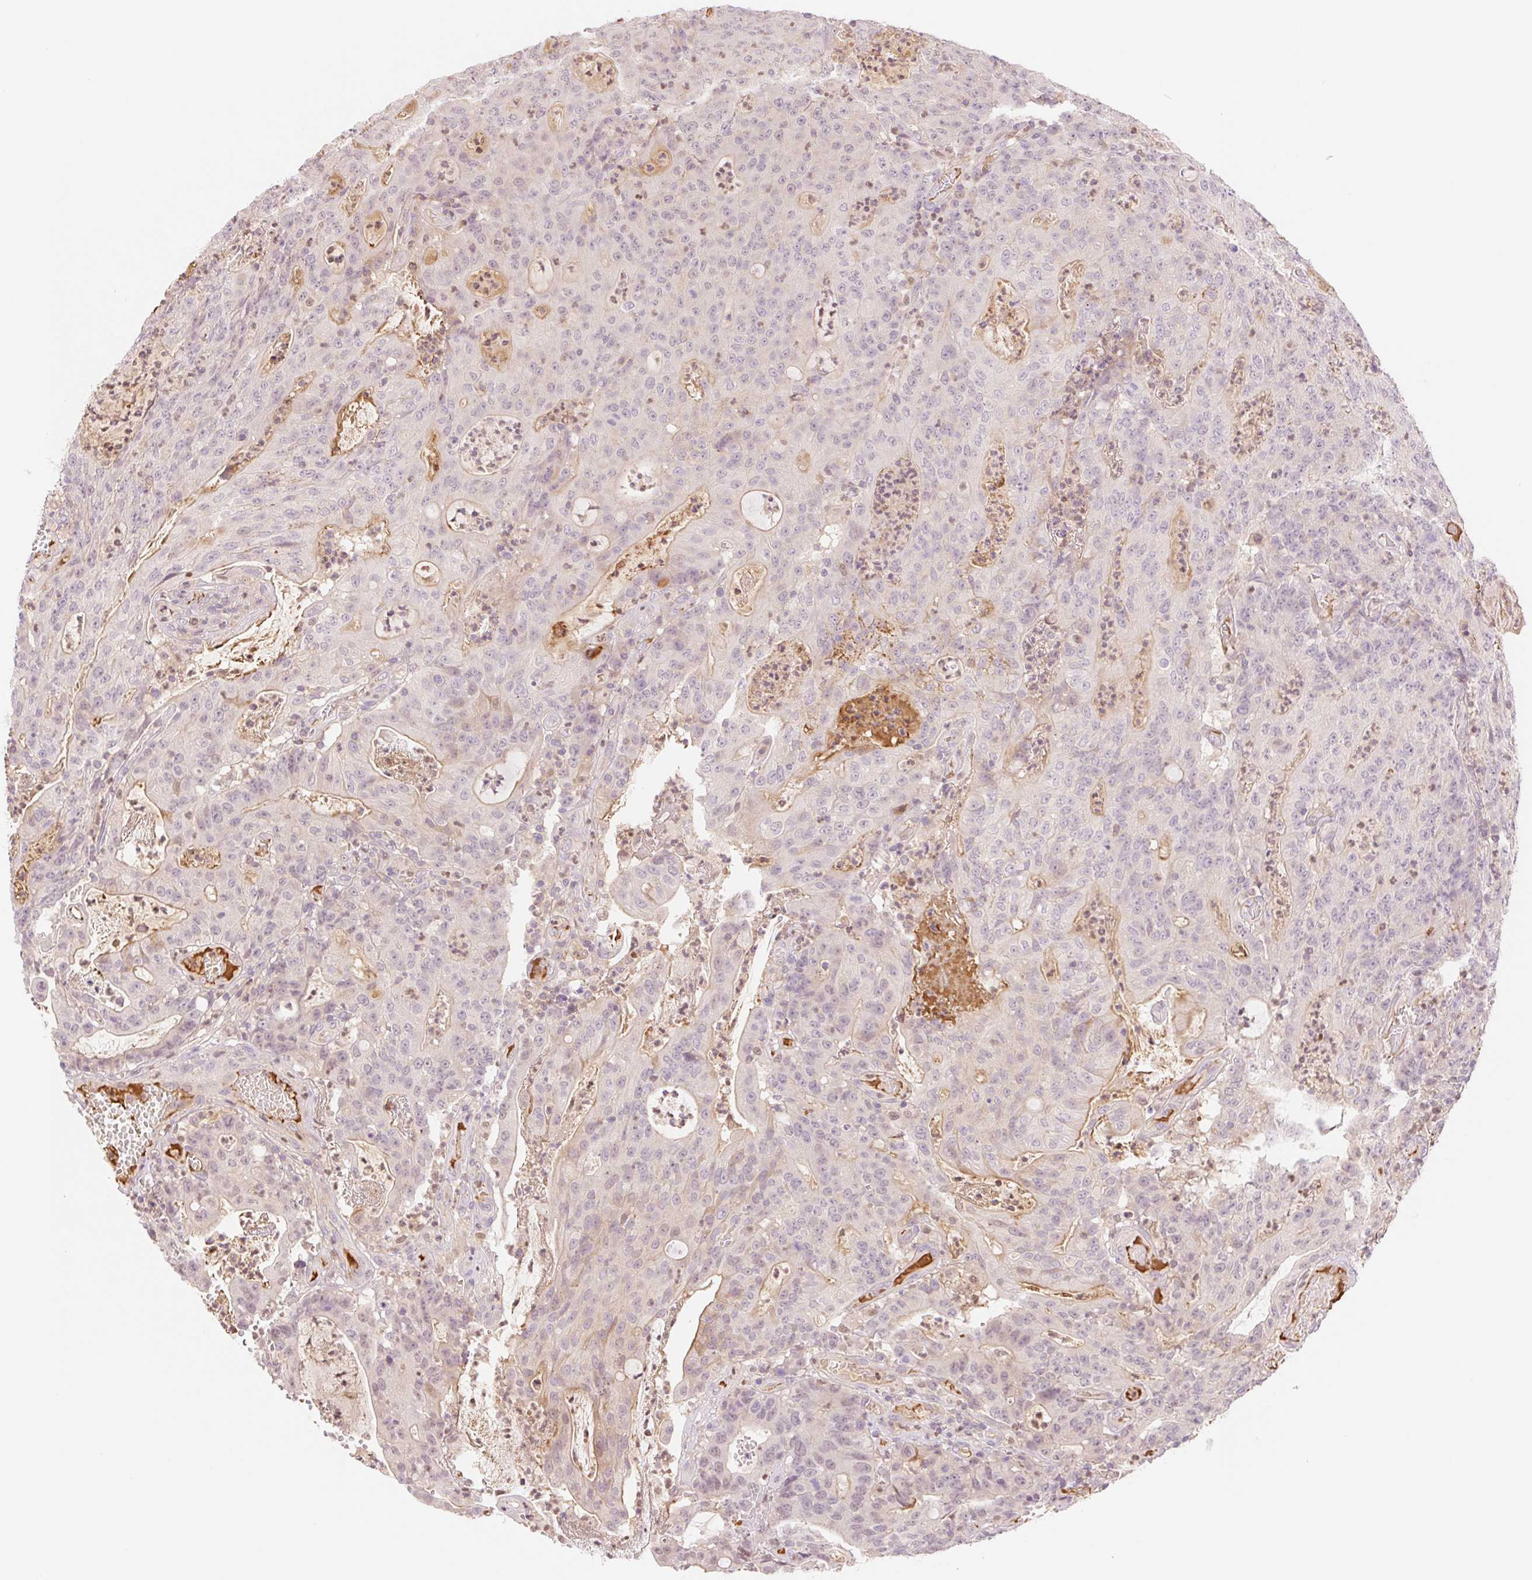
{"staining": {"intensity": "weak", "quantity": "<25%", "location": "cytoplasmic/membranous,nuclear"}, "tissue": "colorectal cancer", "cell_type": "Tumor cells", "image_type": "cancer", "snomed": [{"axis": "morphology", "description": "Adenocarcinoma, NOS"}, {"axis": "topography", "description": "Colon"}], "caption": "Immunohistochemical staining of human adenocarcinoma (colorectal) reveals no significant positivity in tumor cells.", "gene": "HEBP1", "patient": {"sex": "male", "age": 83}}